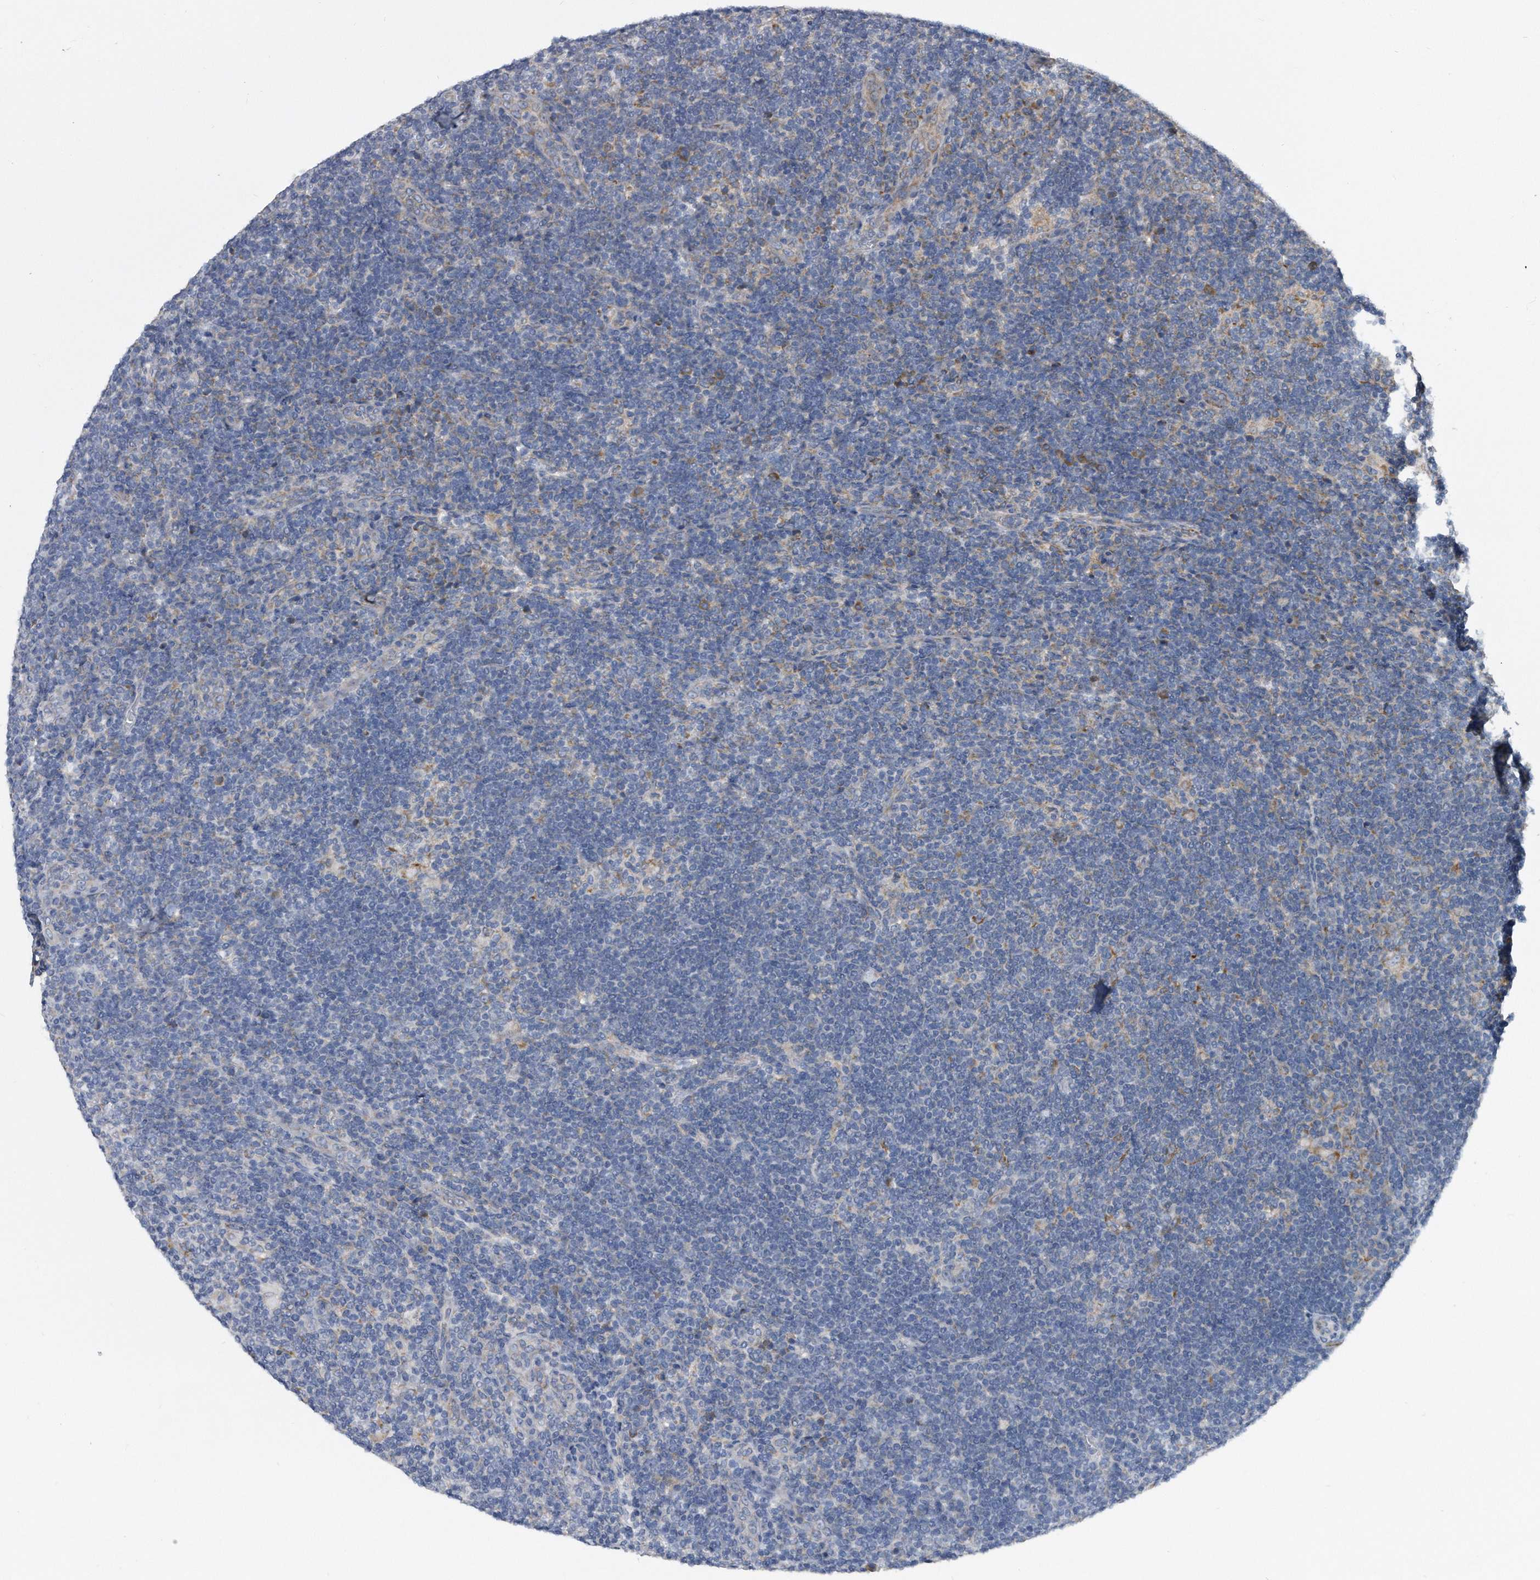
{"staining": {"intensity": "negative", "quantity": "none", "location": "none"}, "tissue": "lymphoma", "cell_type": "Tumor cells", "image_type": "cancer", "snomed": [{"axis": "morphology", "description": "Hodgkin's disease, NOS"}, {"axis": "topography", "description": "Lymph node"}], "caption": "IHC histopathology image of neoplastic tissue: Hodgkin's disease stained with DAB (3,3'-diaminobenzidine) shows no significant protein expression in tumor cells.", "gene": "CCDC47", "patient": {"sex": "female", "age": 57}}